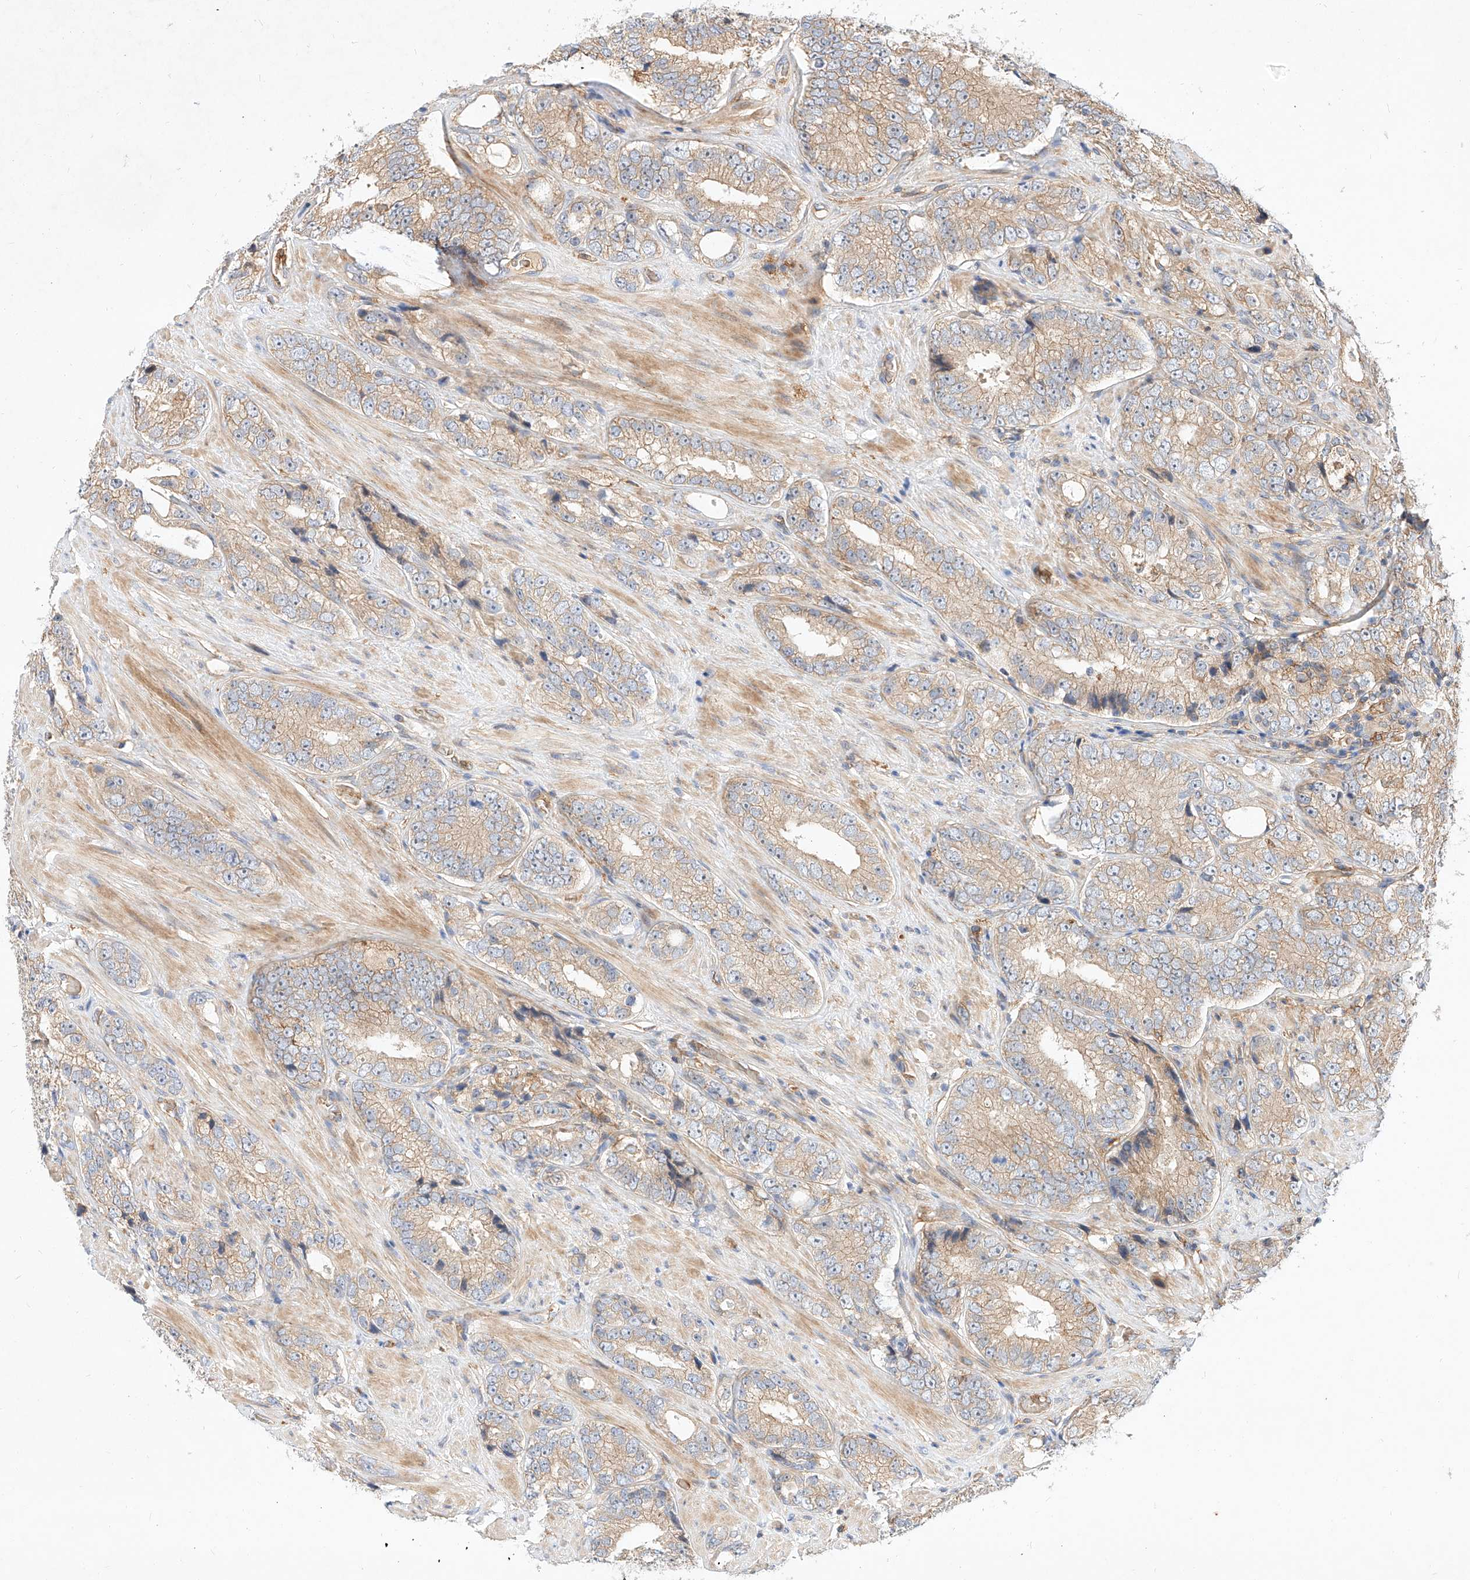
{"staining": {"intensity": "weak", "quantity": "25%-75%", "location": "cytoplasmic/membranous"}, "tissue": "prostate cancer", "cell_type": "Tumor cells", "image_type": "cancer", "snomed": [{"axis": "morphology", "description": "Adenocarcinoma, High grade"}, {"axis": "topography", "description": "Prostate"}], "caption": "Tumor cells demonstrate low levels of weak cytoplasmic/membranous positivity in about 25%-75% of cells in human prostate cancer (adenocarcinoma (high-grade)).", "gene": "NFAM1", "patient": {"sex": "male", "age": 56}}